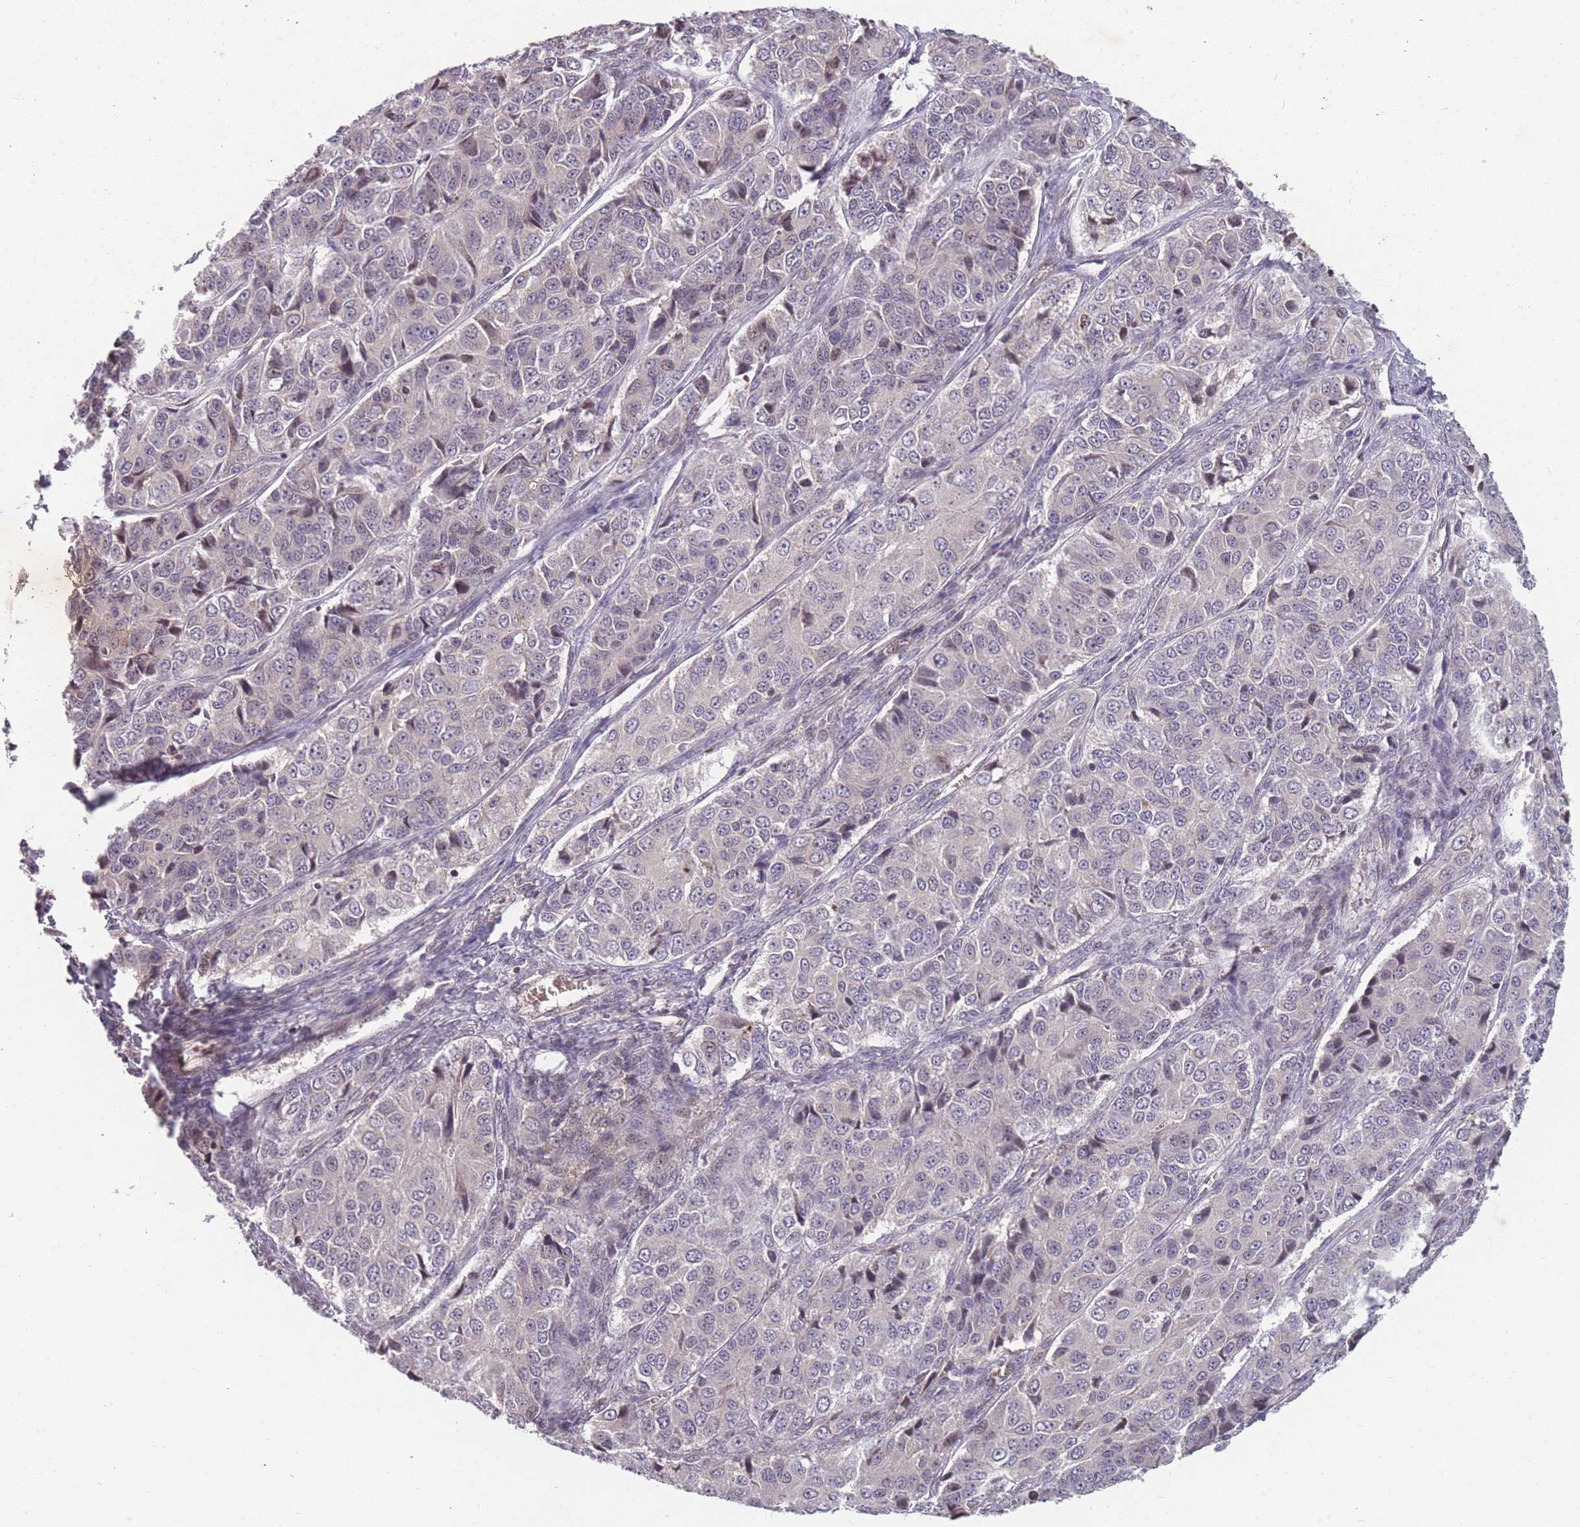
{"staining": {"intensity": "negative", "quantity": "none", "location": "none"}, "tissue": "ovarian cancer", "cell_type": "Tumor cells", "image_type": "cancer", "snomed": [{"axis": "morphology", "description": "Carcinoma, endometroid"}, {"axis": "topography", "description": "Ovary"}], "caption": "Tumor cells show no significant positivity in ovarian cancer (endometroid carcinoma).", "gene": "GGT5", "patient": {"sex": "female", "age": 51}}